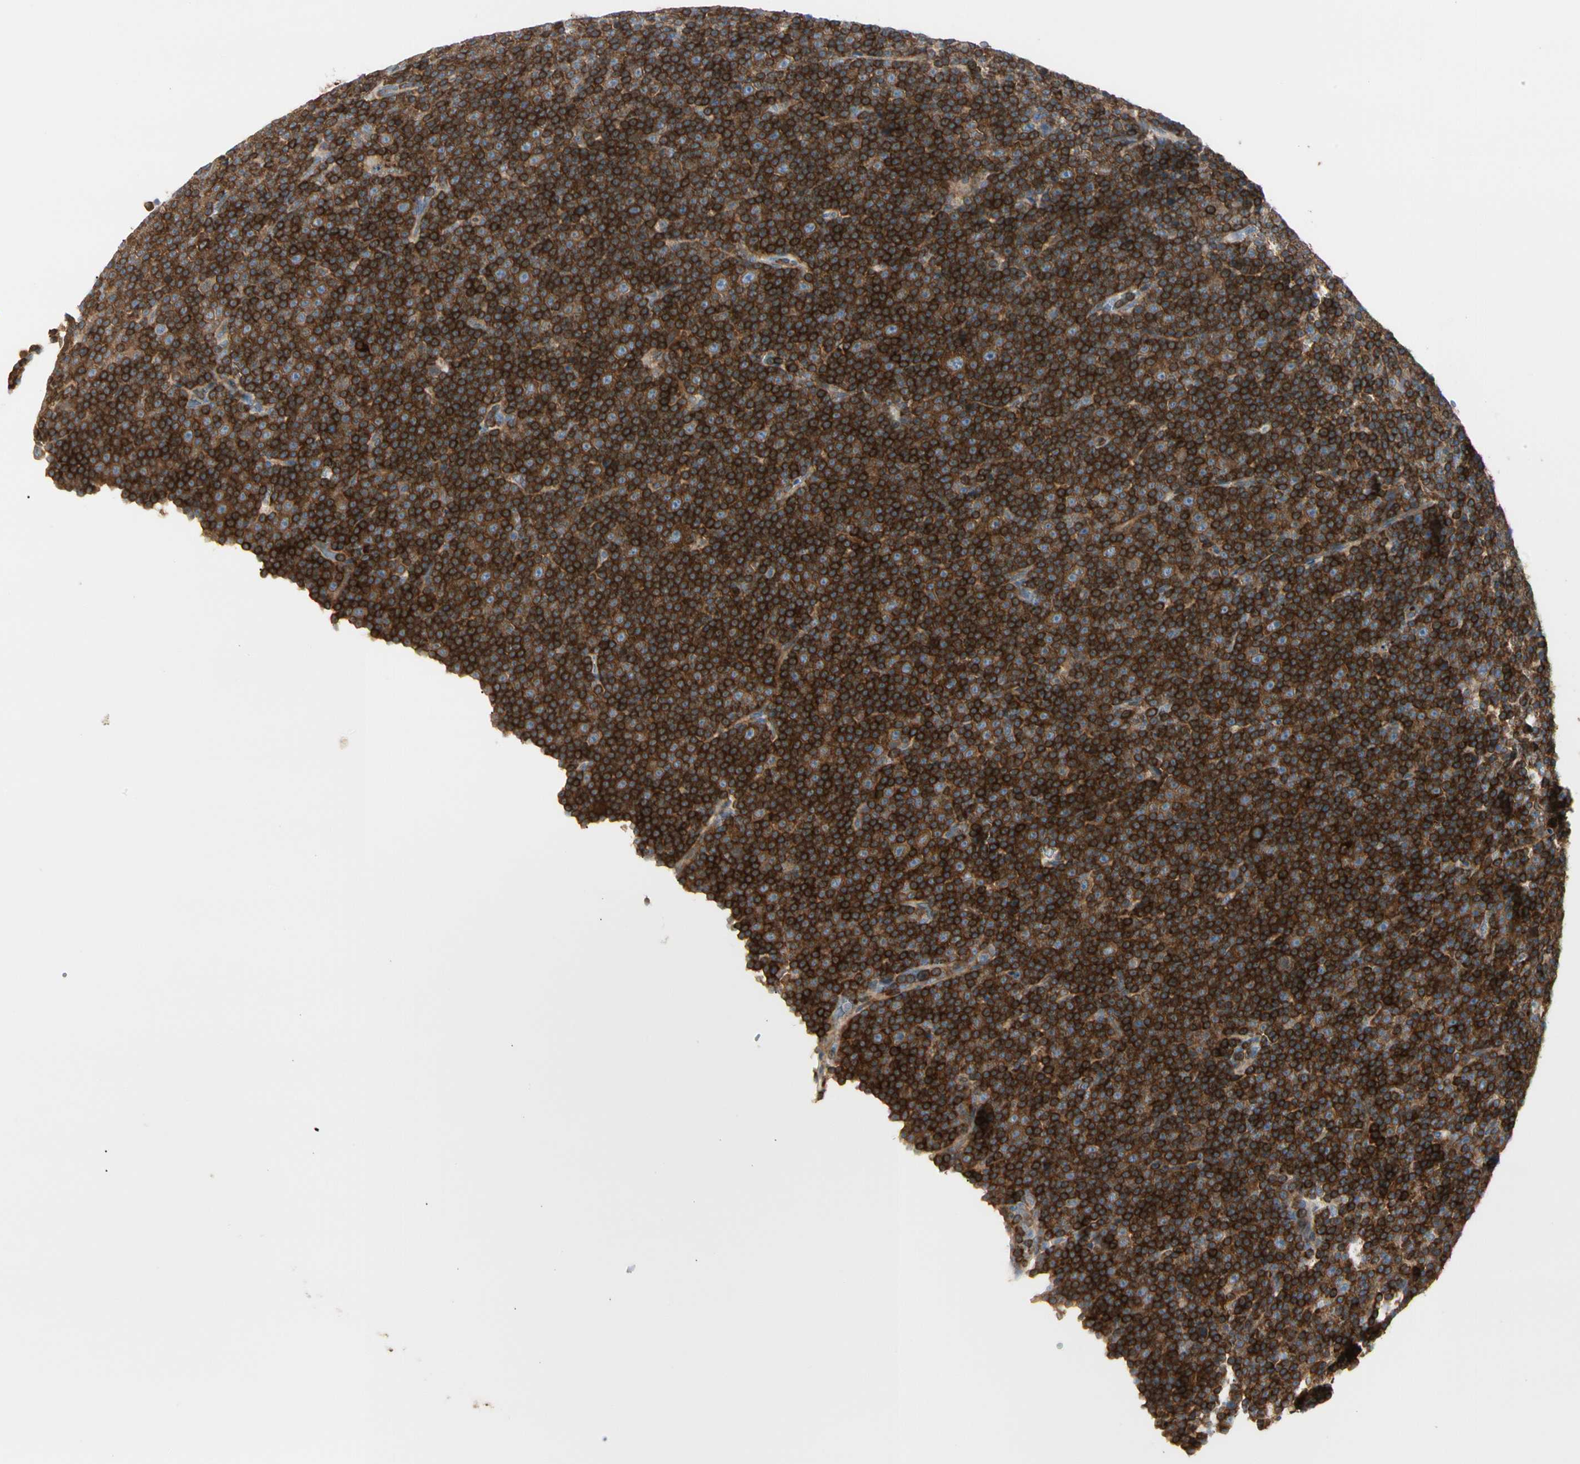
{"staining": {"intensity": "strong", "quantity": ">75%", "location": "cytoplasmic/membranous"}, "tissue": "lymphoma", "cell_type": "Tumor cells", "image_type": "cancer", "snomed": [{"axis": "morphology", "description": "Malignant lymphoma, non-Hodgkin's type, Low grade"}, {"axis": "topography", "description": "Lymph node"}], "caption": "Malignant lymphoma, non-Hodgkin's type (low-grade) was stained to show a protein in brown. There is high levels of strong cytoplasmic/membranous expression in about >75% of tumor cells.", "gene": "NFKB2", "patient": {"sex": "female", "age": 67}}